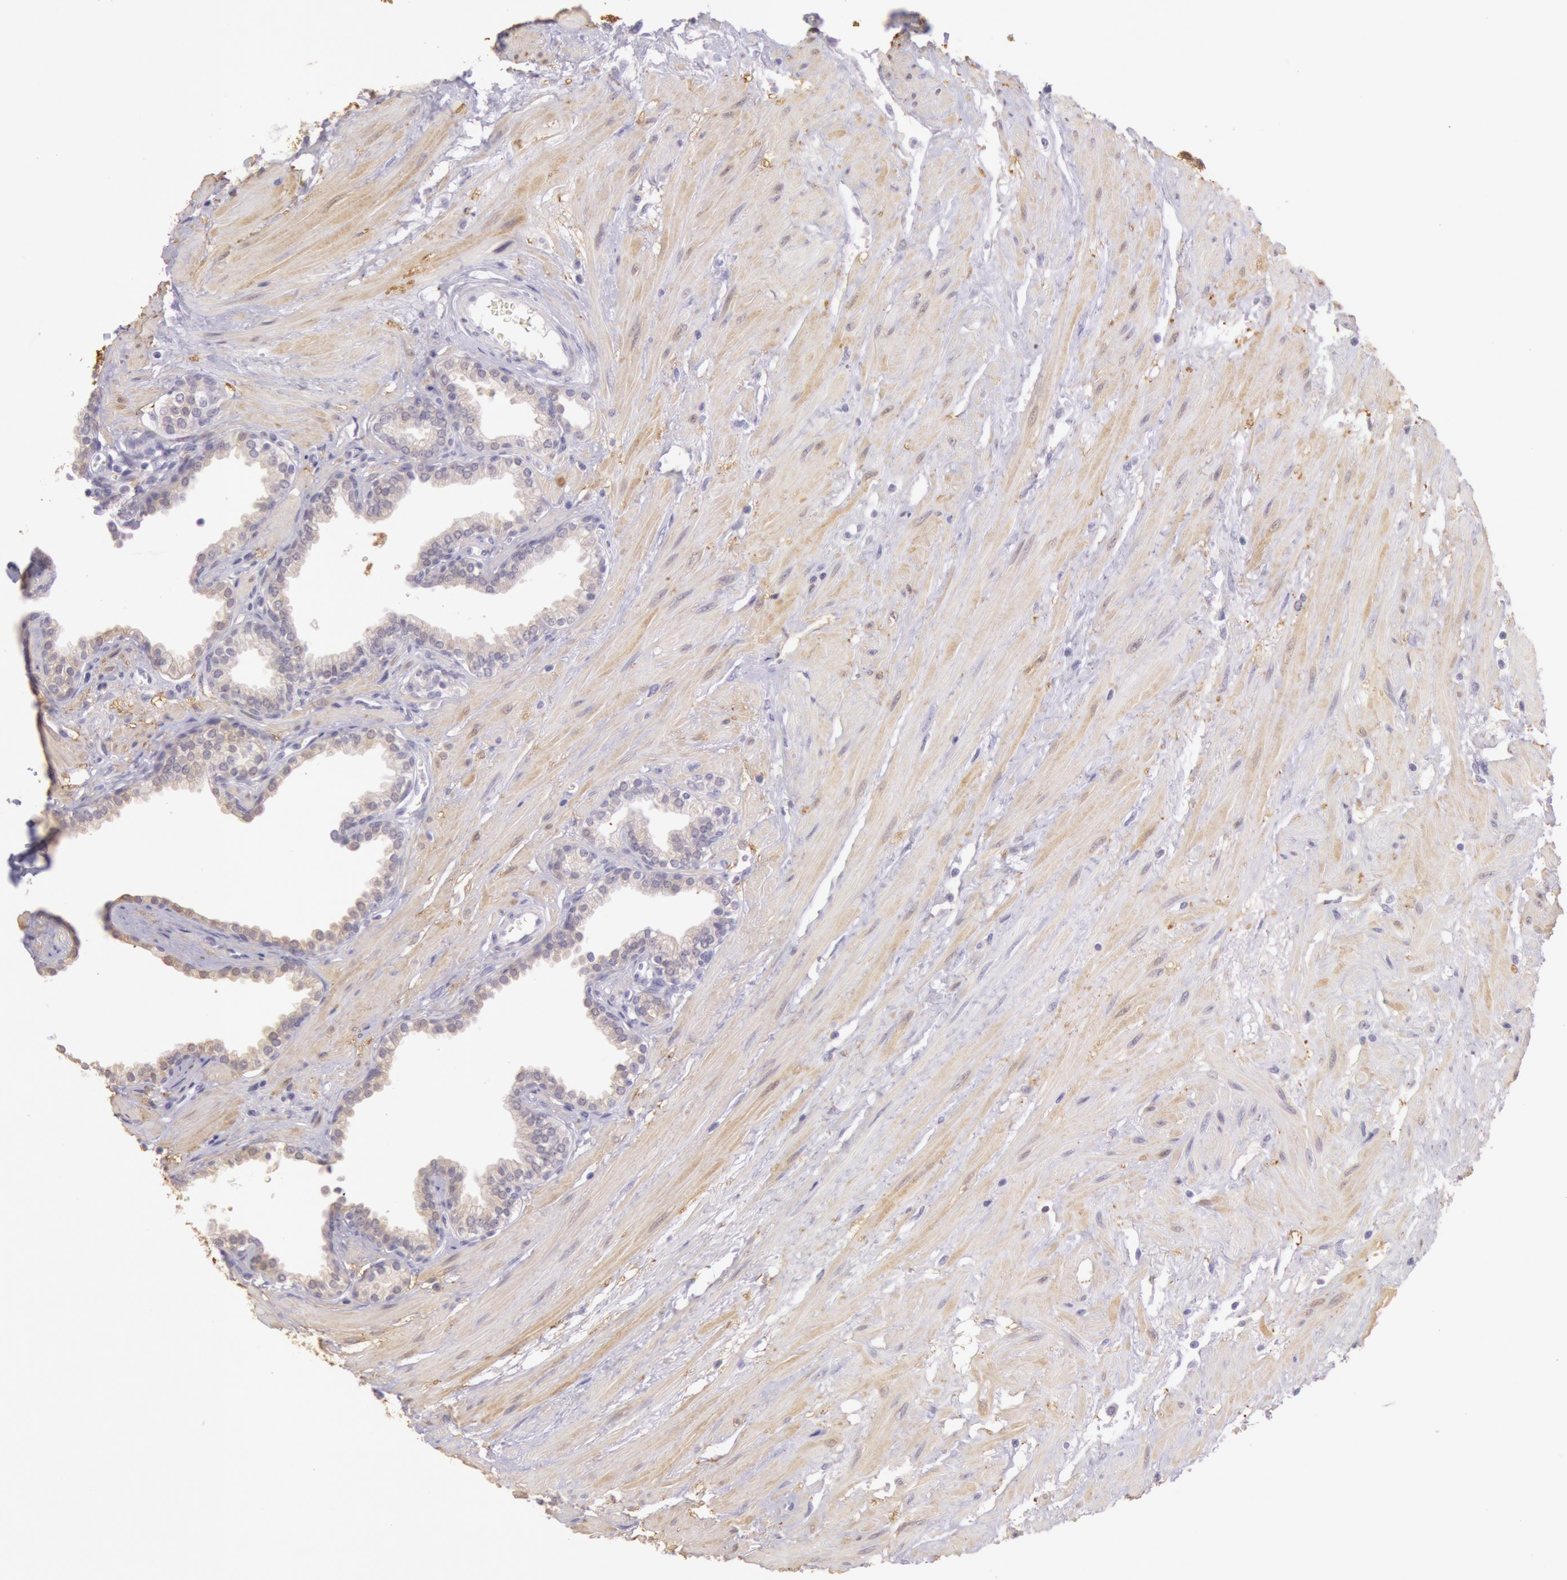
{"staining": {"intensity": "weak", "quantity": "25%-75%", "location": "cytoplasmic/membranous"}, "tissue": "prostate", "cell_type": "Glandular cells", "image_type": "normal", "snomed": [{"axis": "morphology", "description": "Normal tissue, NOS"}, {"axis": "topography", "description": "Prostate"}], "caption": "High-magnification brightfield microscopy of normal prostate stained with DAB (brown) and counterstained with hematoxylin (blue). glandular cells exhibit weak cytoplasmic/membranous staining is present in approximately25%-75% of cells.", "gene": "CKB", "patient": {"sex": "male", "age": 64}}